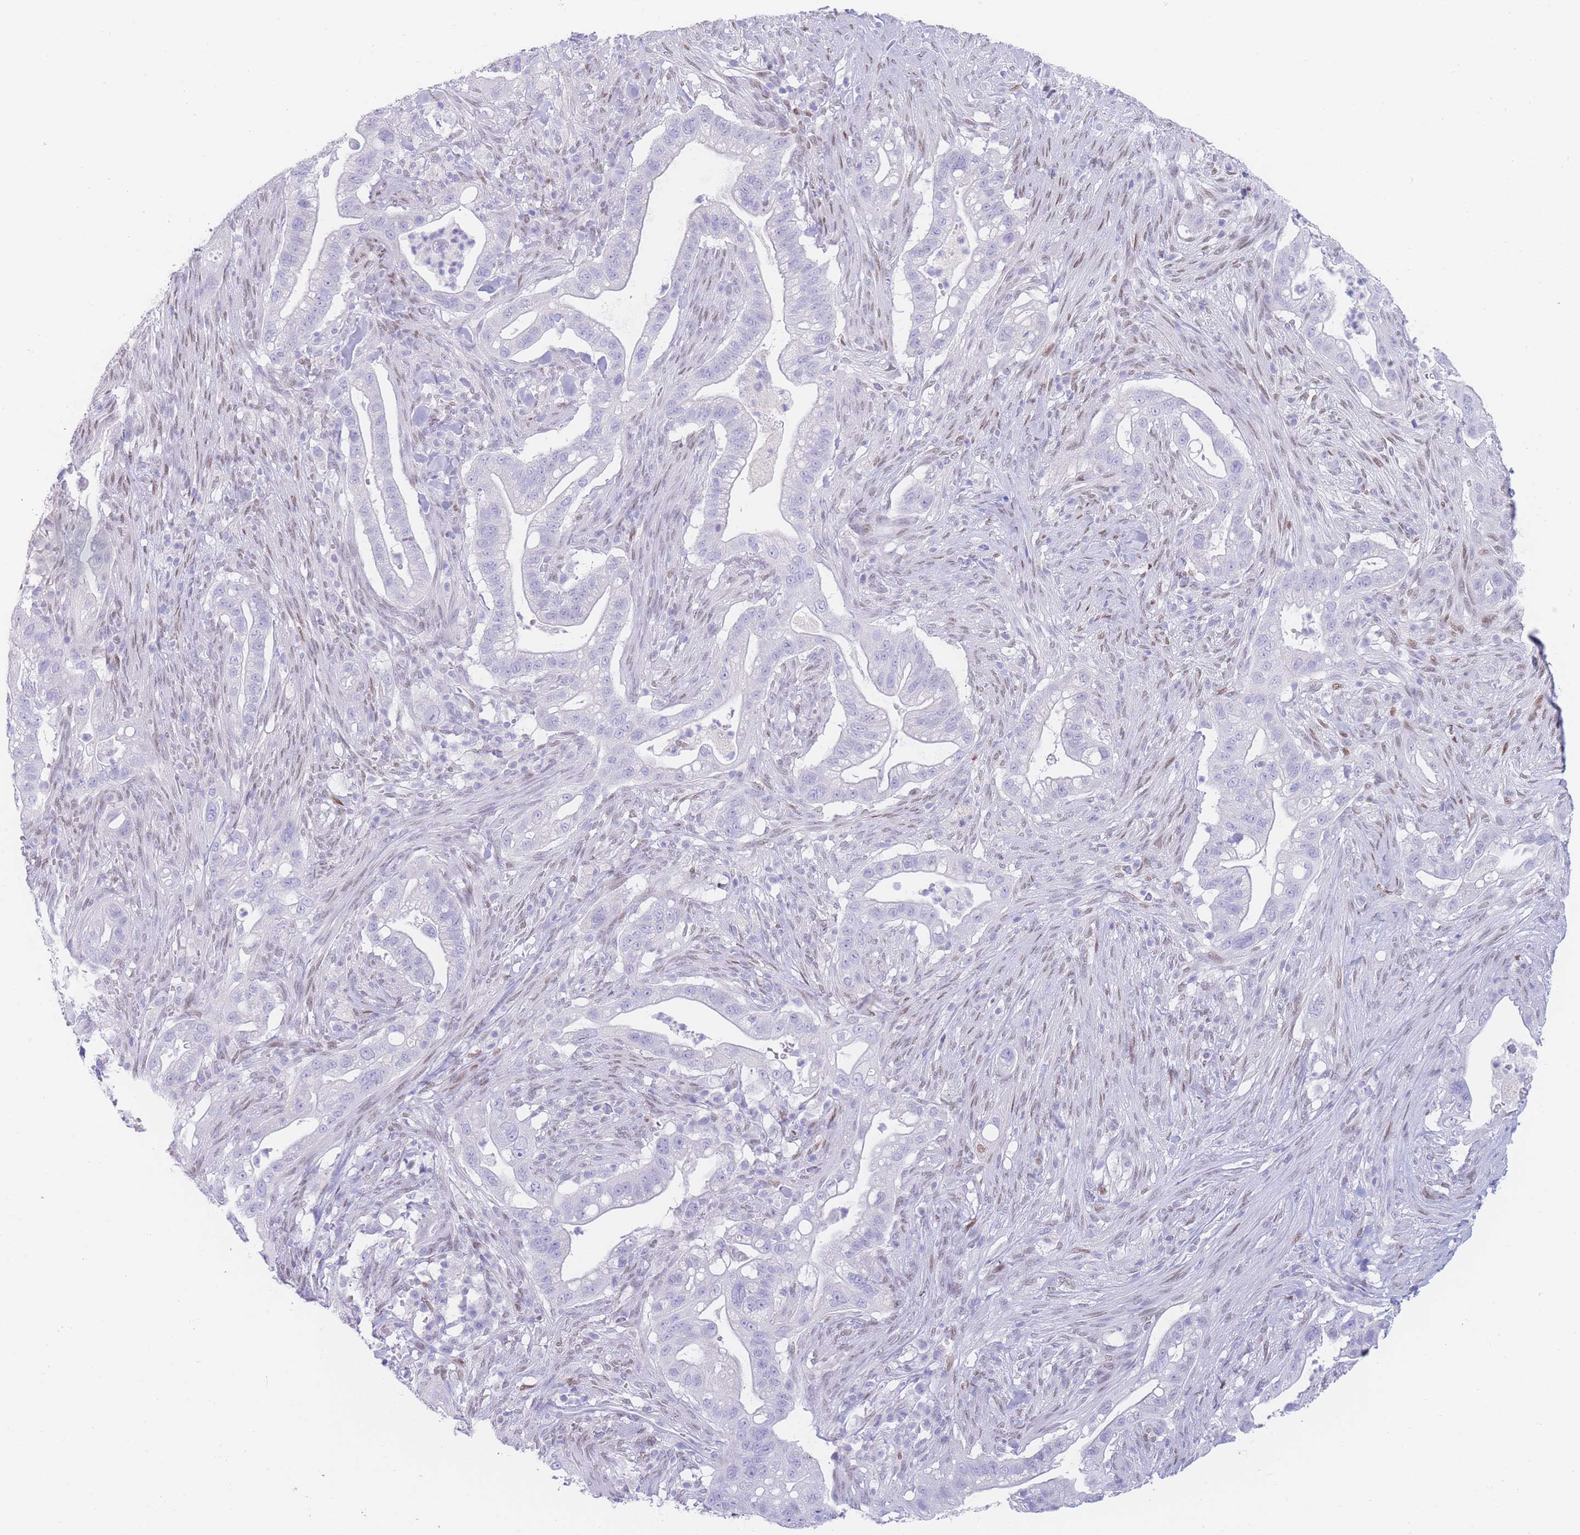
{"staining": {"intensity": "negative", "quantity": "none", "location": "none"}, "tissue": "pancreatic cancer", "cell_type": "Tumor cells", "image_type": "cancer", "snomed": [{"axis": "morphology", "description": "Adenocarcinoma, NOS"}, {"axis": "topography", "description": "Pancreas"}], "caption": "A high-resolution micrograph shows immunohistochemistry (IHC) staining of pancreatic adenocarcinoma, which shows no significant staining in tumor cells. The staining was performed using DAB to visualize the protein expression in brown, while the nuclei were stained in blue with hematoxylin (Magnification: 20x).", "gene": "PSMB5", "patient": {"sex": "male", "age": 44}}